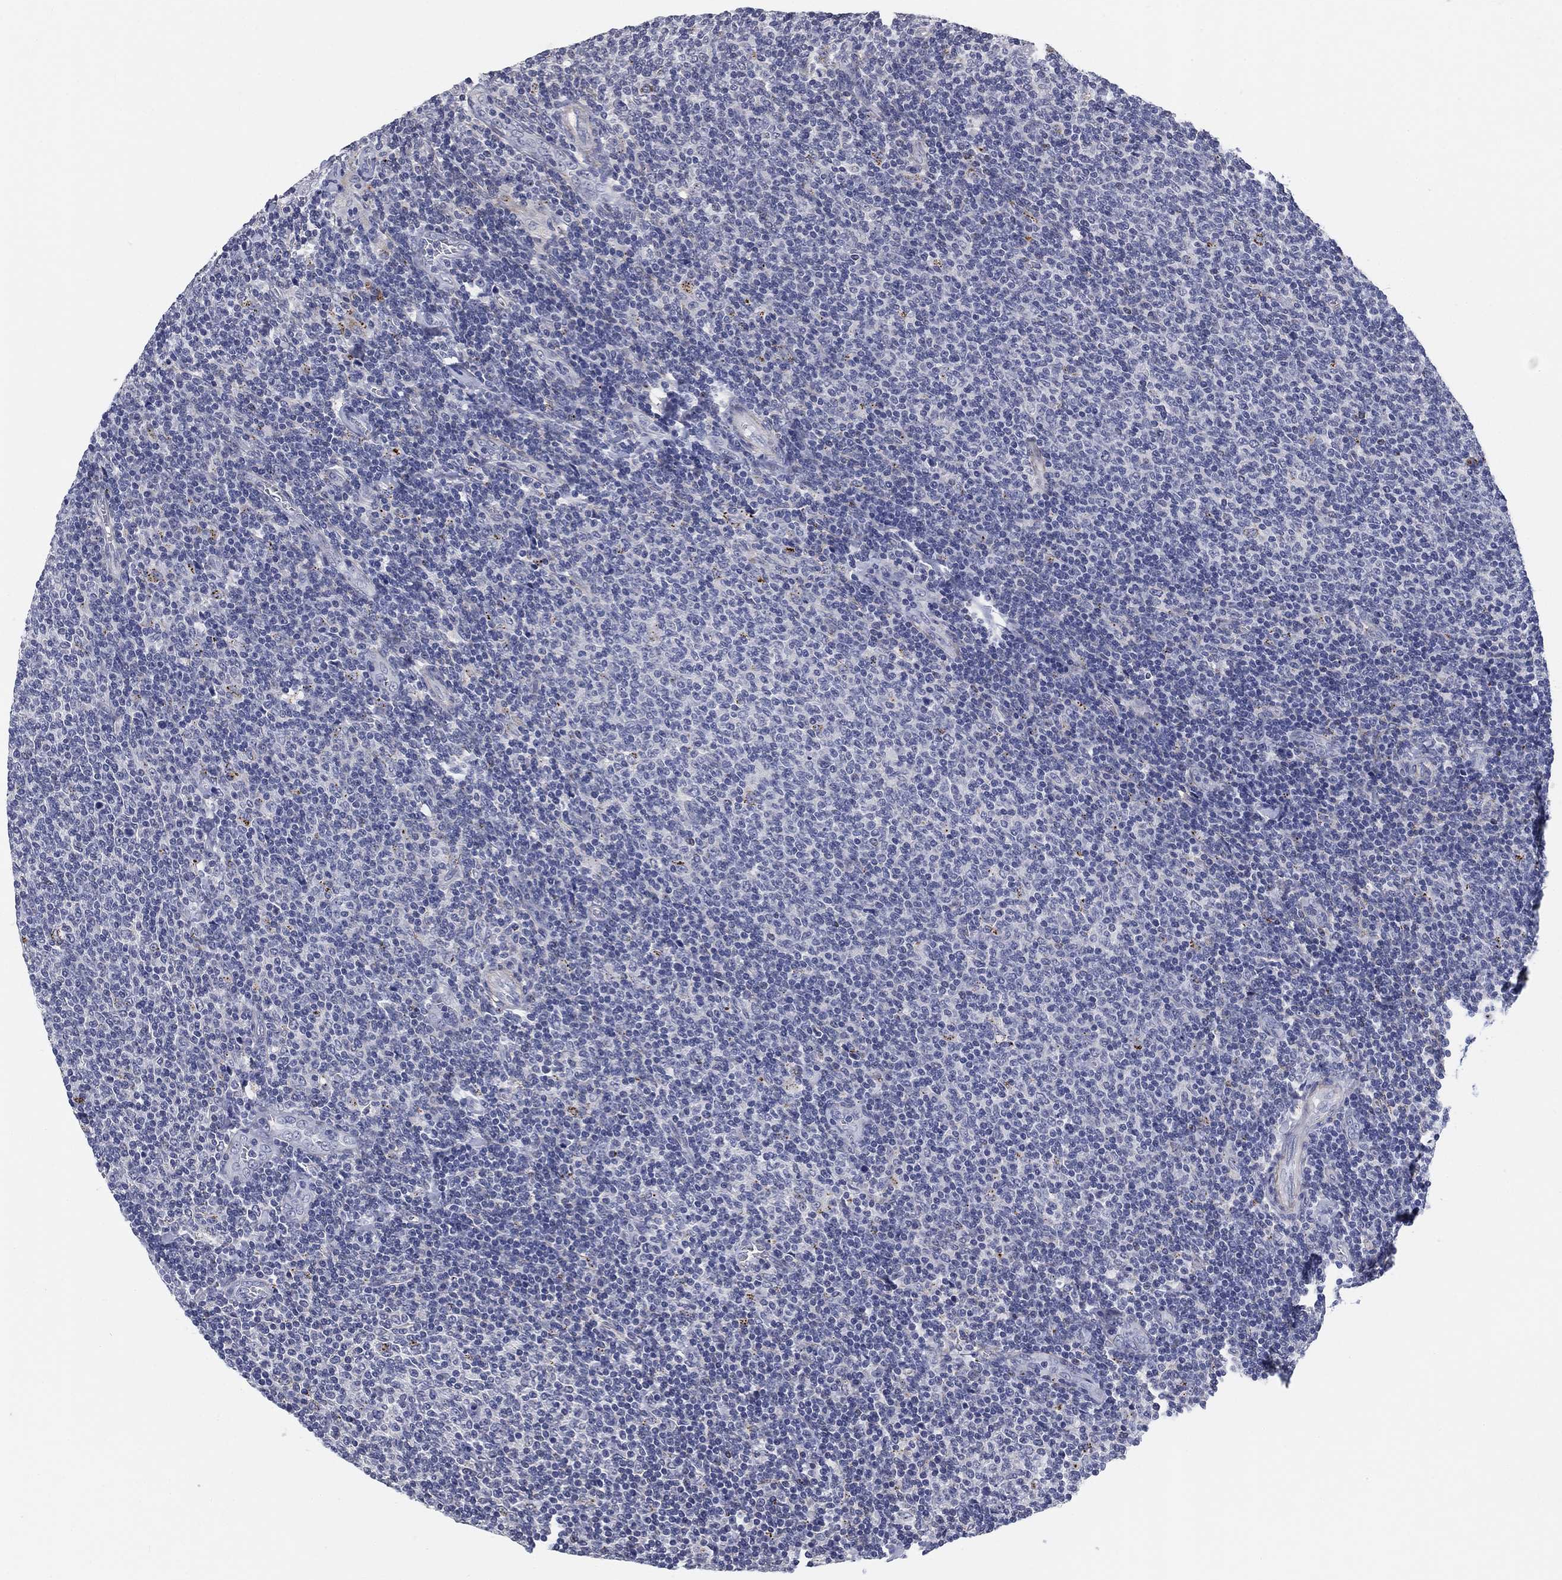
{"staining": {"intensity": "negative", "quantity": "none", "location": "none"}, "tissue": "lymphoma", "cell_type": "Tumor cells", "image_type": "cancer", "snomed": [{"axis": "morphology", "description": "Malignant lymphoma, non-Hodgkin's type, Low grade"}, {"axis": "topography", "description": "Lymph node"}], "caption": "The photomicrograph reveals no significant positivity in tumor cells of malignant lymphoma, non-Hodgkin's type (low-grade). Brightfield microscopy of IHC stained with DAB (3,3'-diaminobenzidine) (brown) and hematoxylin (blue), captured at high magnification.", "gene": "OTUB2", "patient": {"sex": "male", "age": 52}}